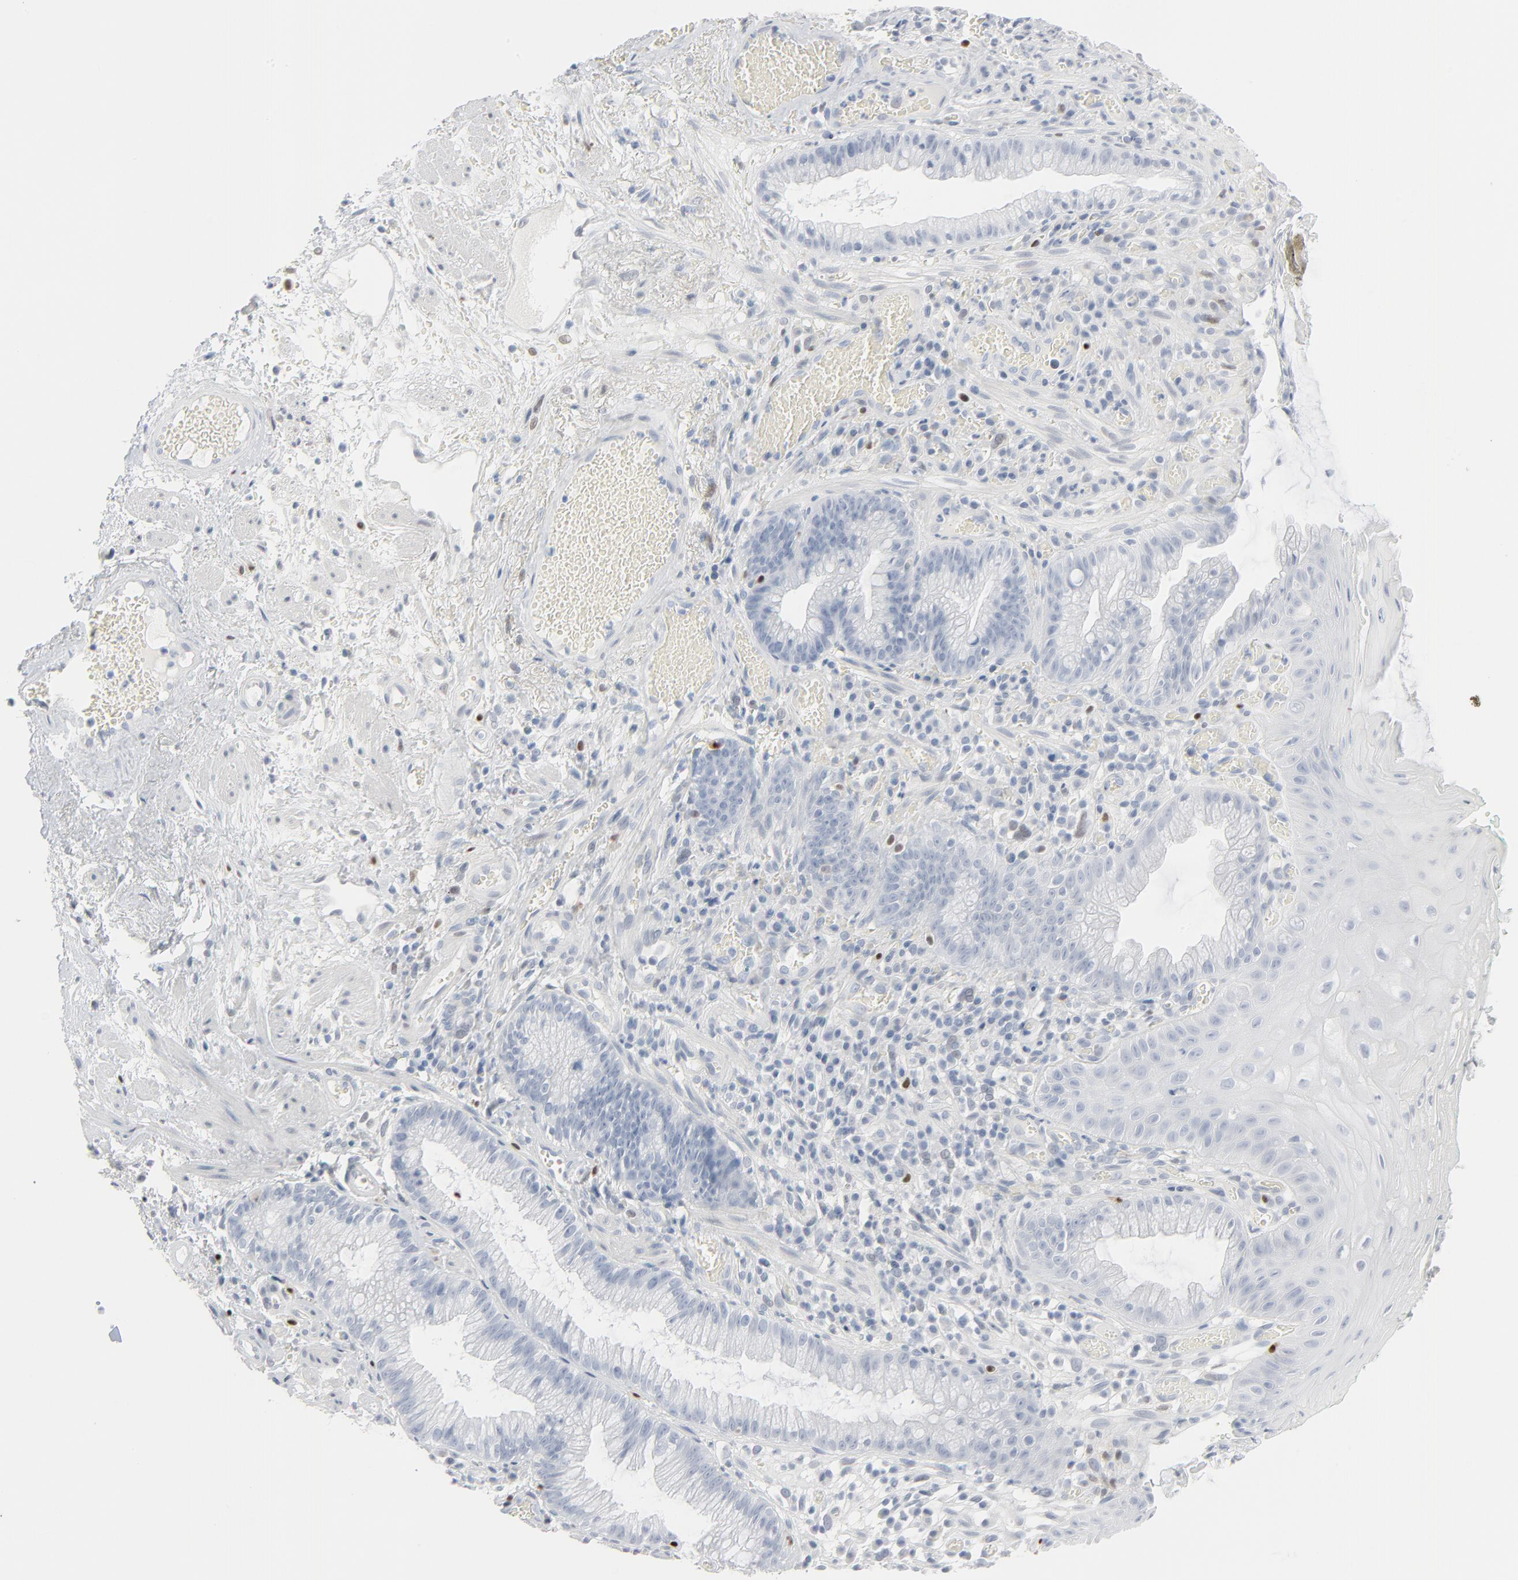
{"staining": {"intensity": "strong", "quantity": "<25%", "location": "nuclear"}, "tissue": "skin", "cell_type": "Epidermal cells", "image_type": "normal", "snomed": [{"axis": "morphology", "description": "Normal tissue, NOS"}, {"axis": "topography", "description": "Vulva"}, {"axis": "topography", "description": "Peripheral nerve tissue"}], "caption": "High-magnification brightfield microscopy of benign skin stained with DAB (brown) and counterstained with hematoxylin (blue). epidermal cells exhibit strong nuclear positivity is seen in approximately<25% of cells.", "gene": "MITF", "patient": {"sex": "female", "age": 68}}